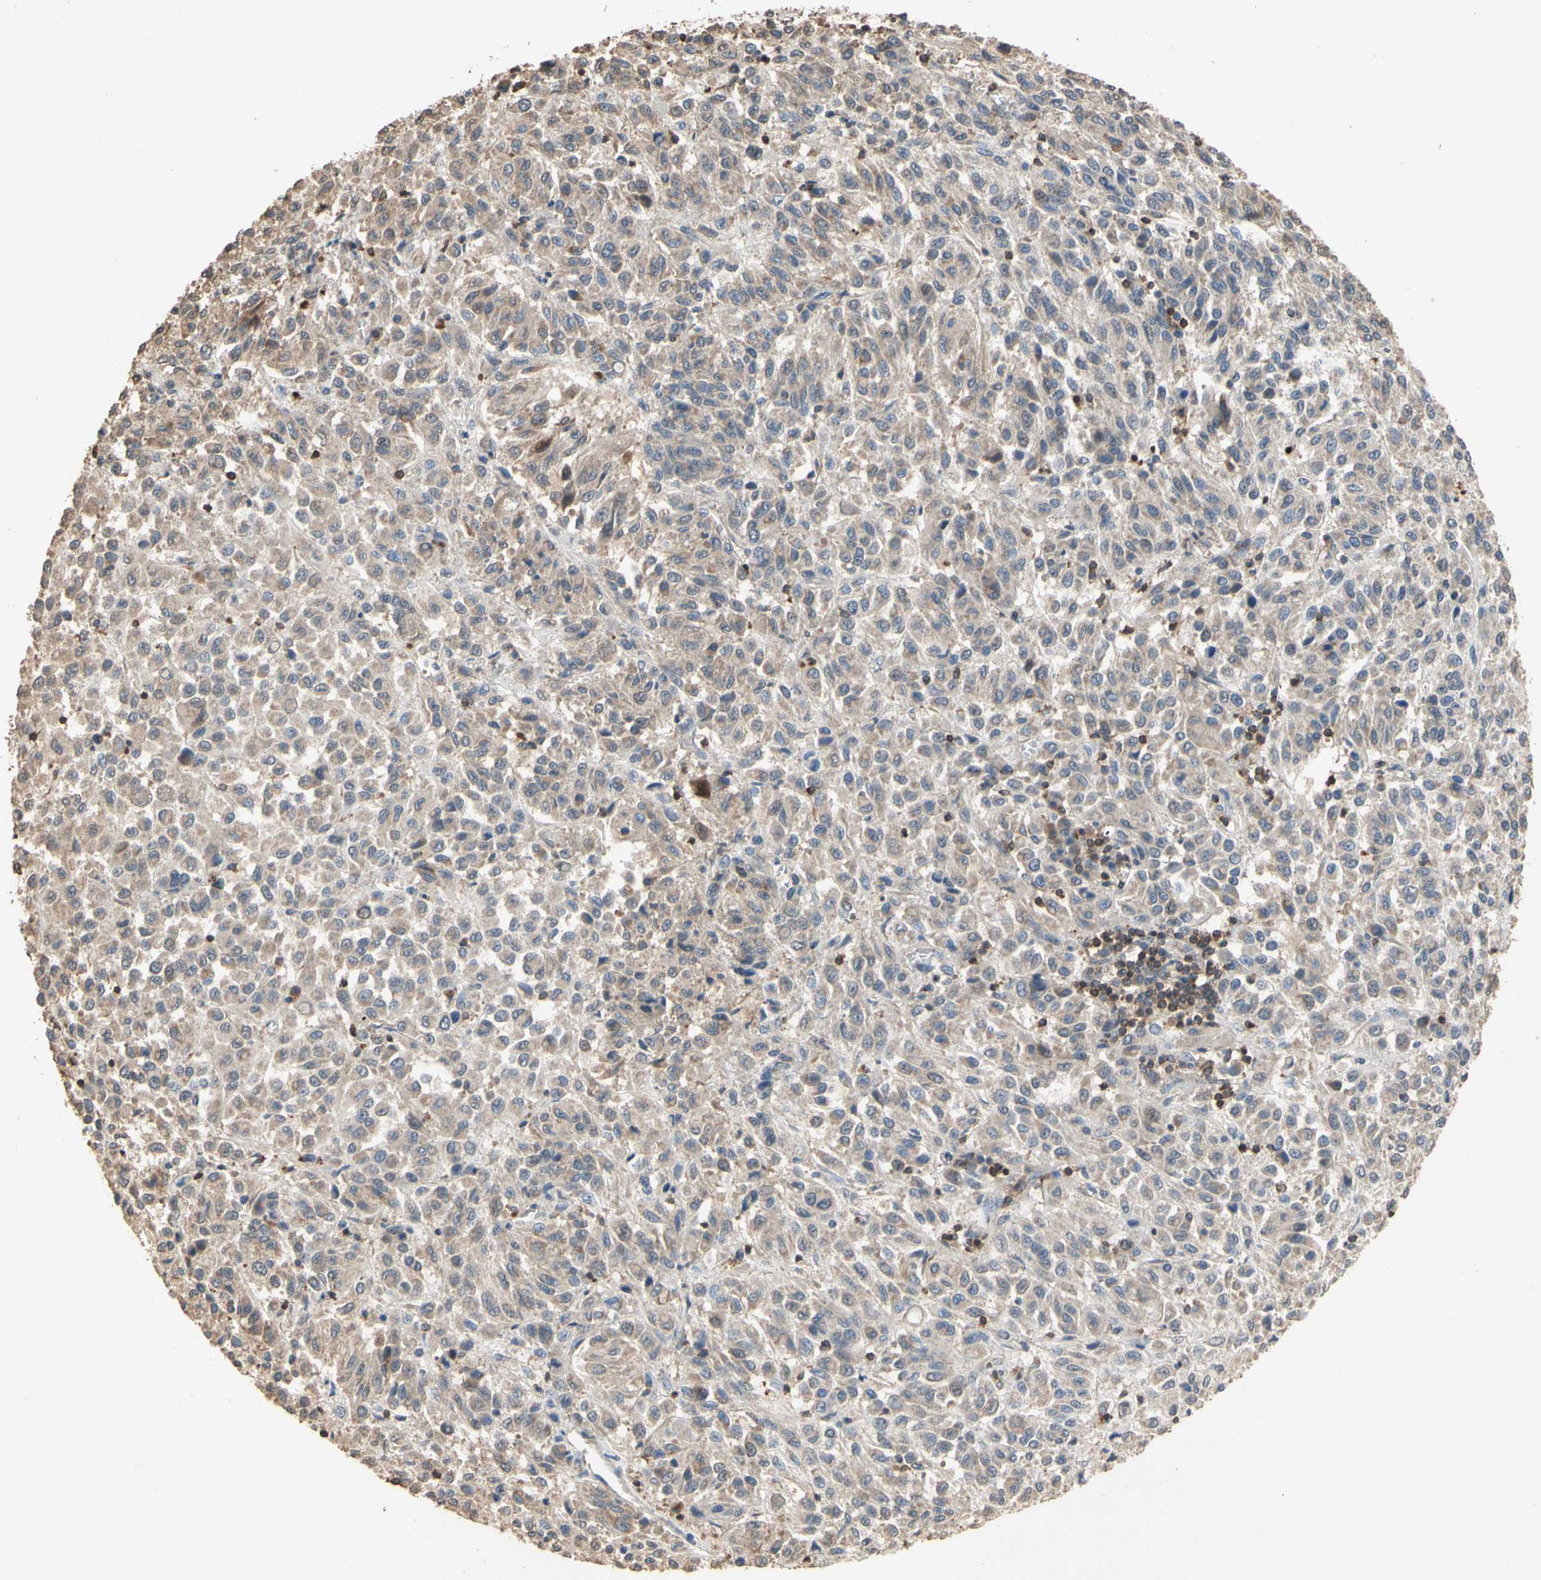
{"staining": {"intensity": "weak", "quantity": "25%-75%", "location": "cytoplasmic/membranous"}, "tissue": "melanoma", "cell_type": "Tumor cells", "image_type": "cancer", "snomed": [{"axis": "morphology", "description": "Malignant melanoma, Metastatic site"}, {"axis": "topography", "description": "Lung"}], "caption": "The micrograph demonstrates staining of malignant melanoma (metastatic site), revealing weak cytoplasmic/membranous protein staining (brown color) within tumor cells. Using DAB (3,3'-diaminobenzidine) (brown) and hematoxylin (blue) stains, captured at high magnification using brightfield microscopy.", "gene": "MAP3K10", "patient": {"sex": "male", "age": 64}}